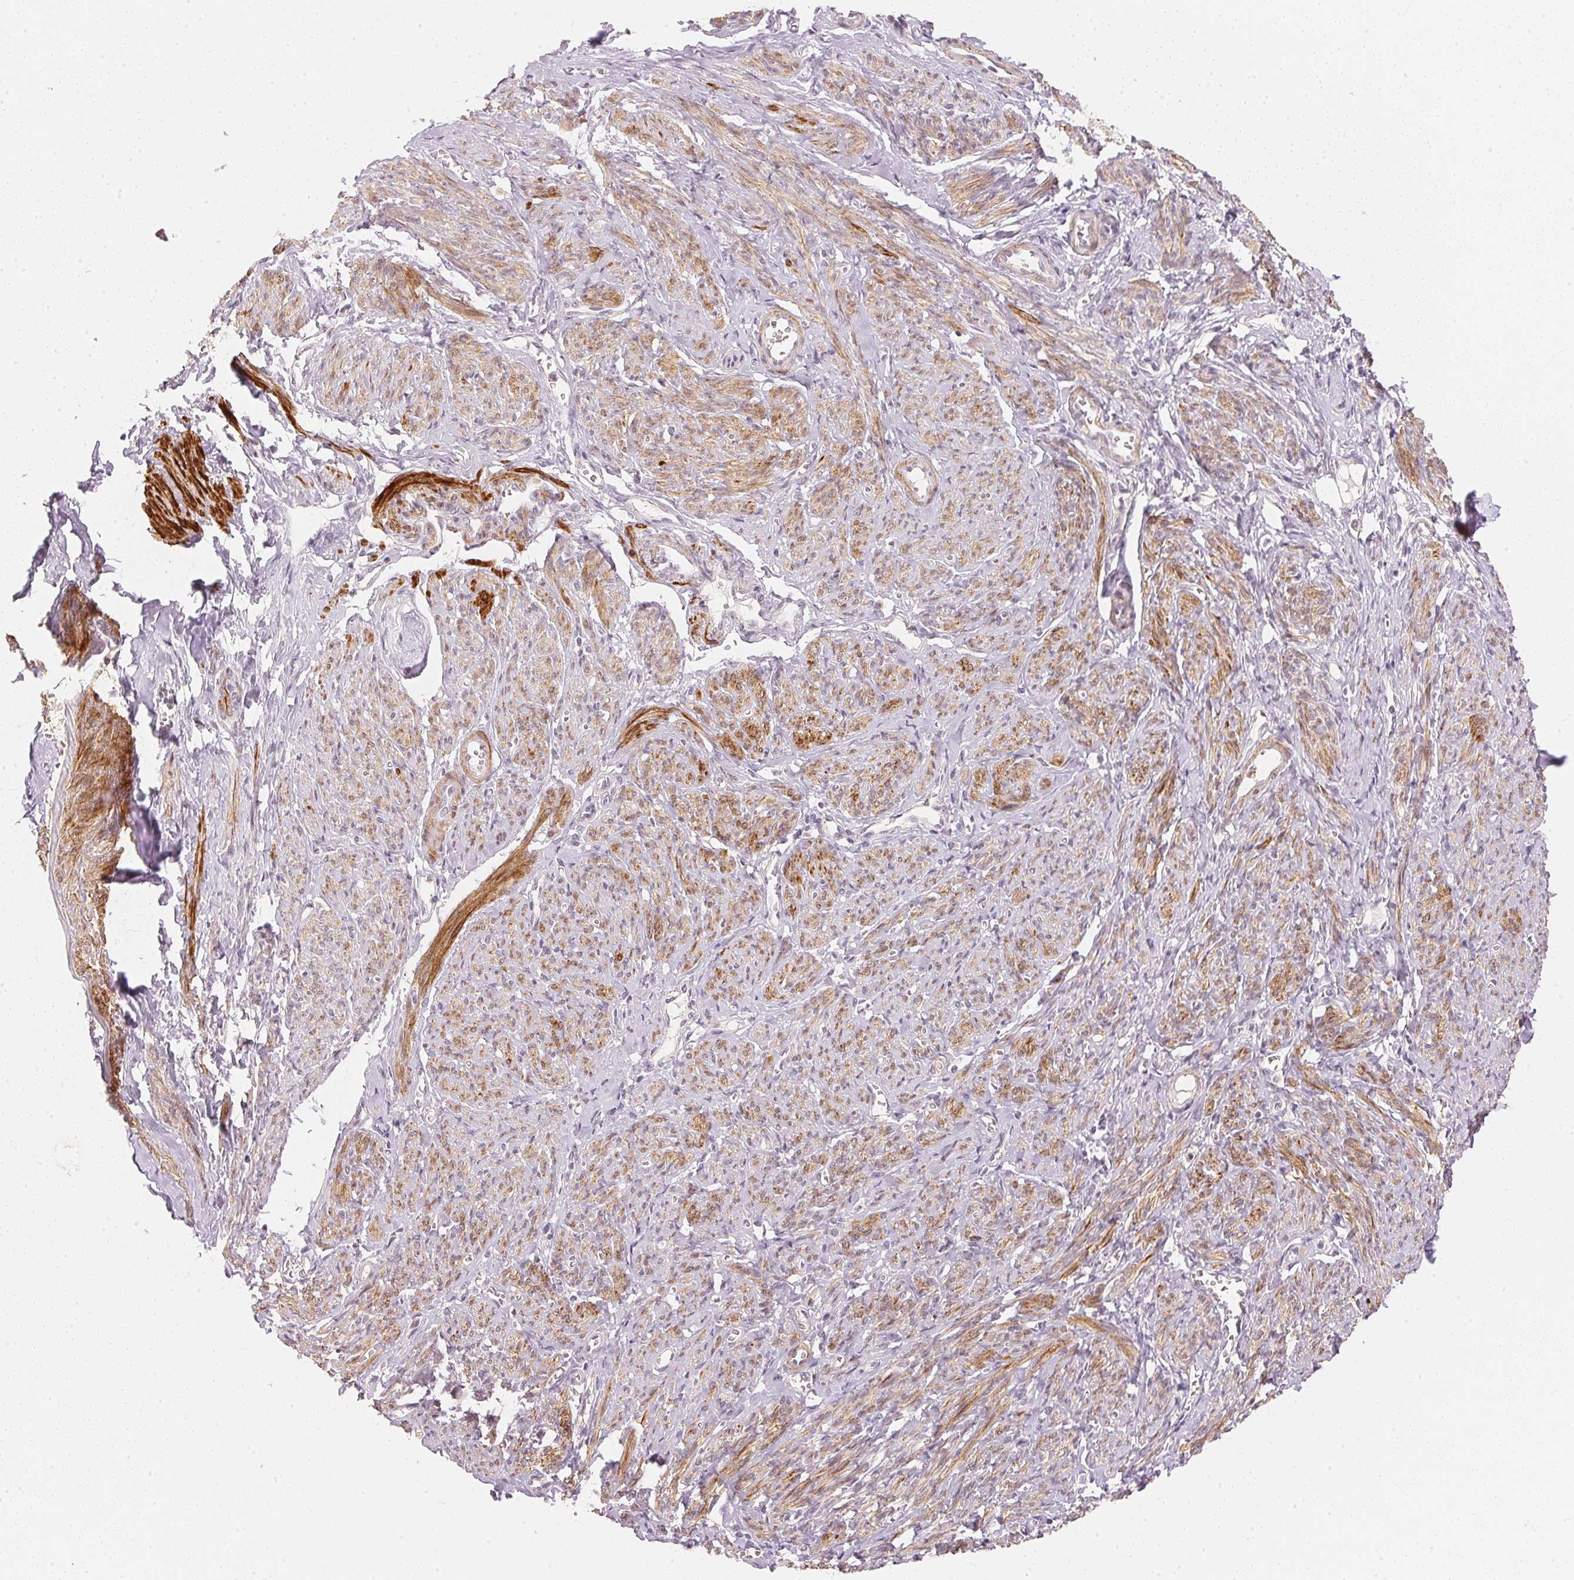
{"staining": {"intensity": "strong", "quantity": "25%-75%", "location": "cytoplasmic/membranous"}, "tissue": "smooth muscle", "cell_type": "Smooth muscle cells", "image_type": "normal", "snomed": [{"axis": "morphology", "description": "Normal tissue, NOS"}, {"axis": "topography", "description": "Smooth muscle"}], "caption": "Strong cytoplasmic/membranous protein positivity is appreciated in about 25%-75% of smooth muscle cells in smooth muscle.", "gene": "SMTN", "patient": {"sex": "female", "age": 65}}